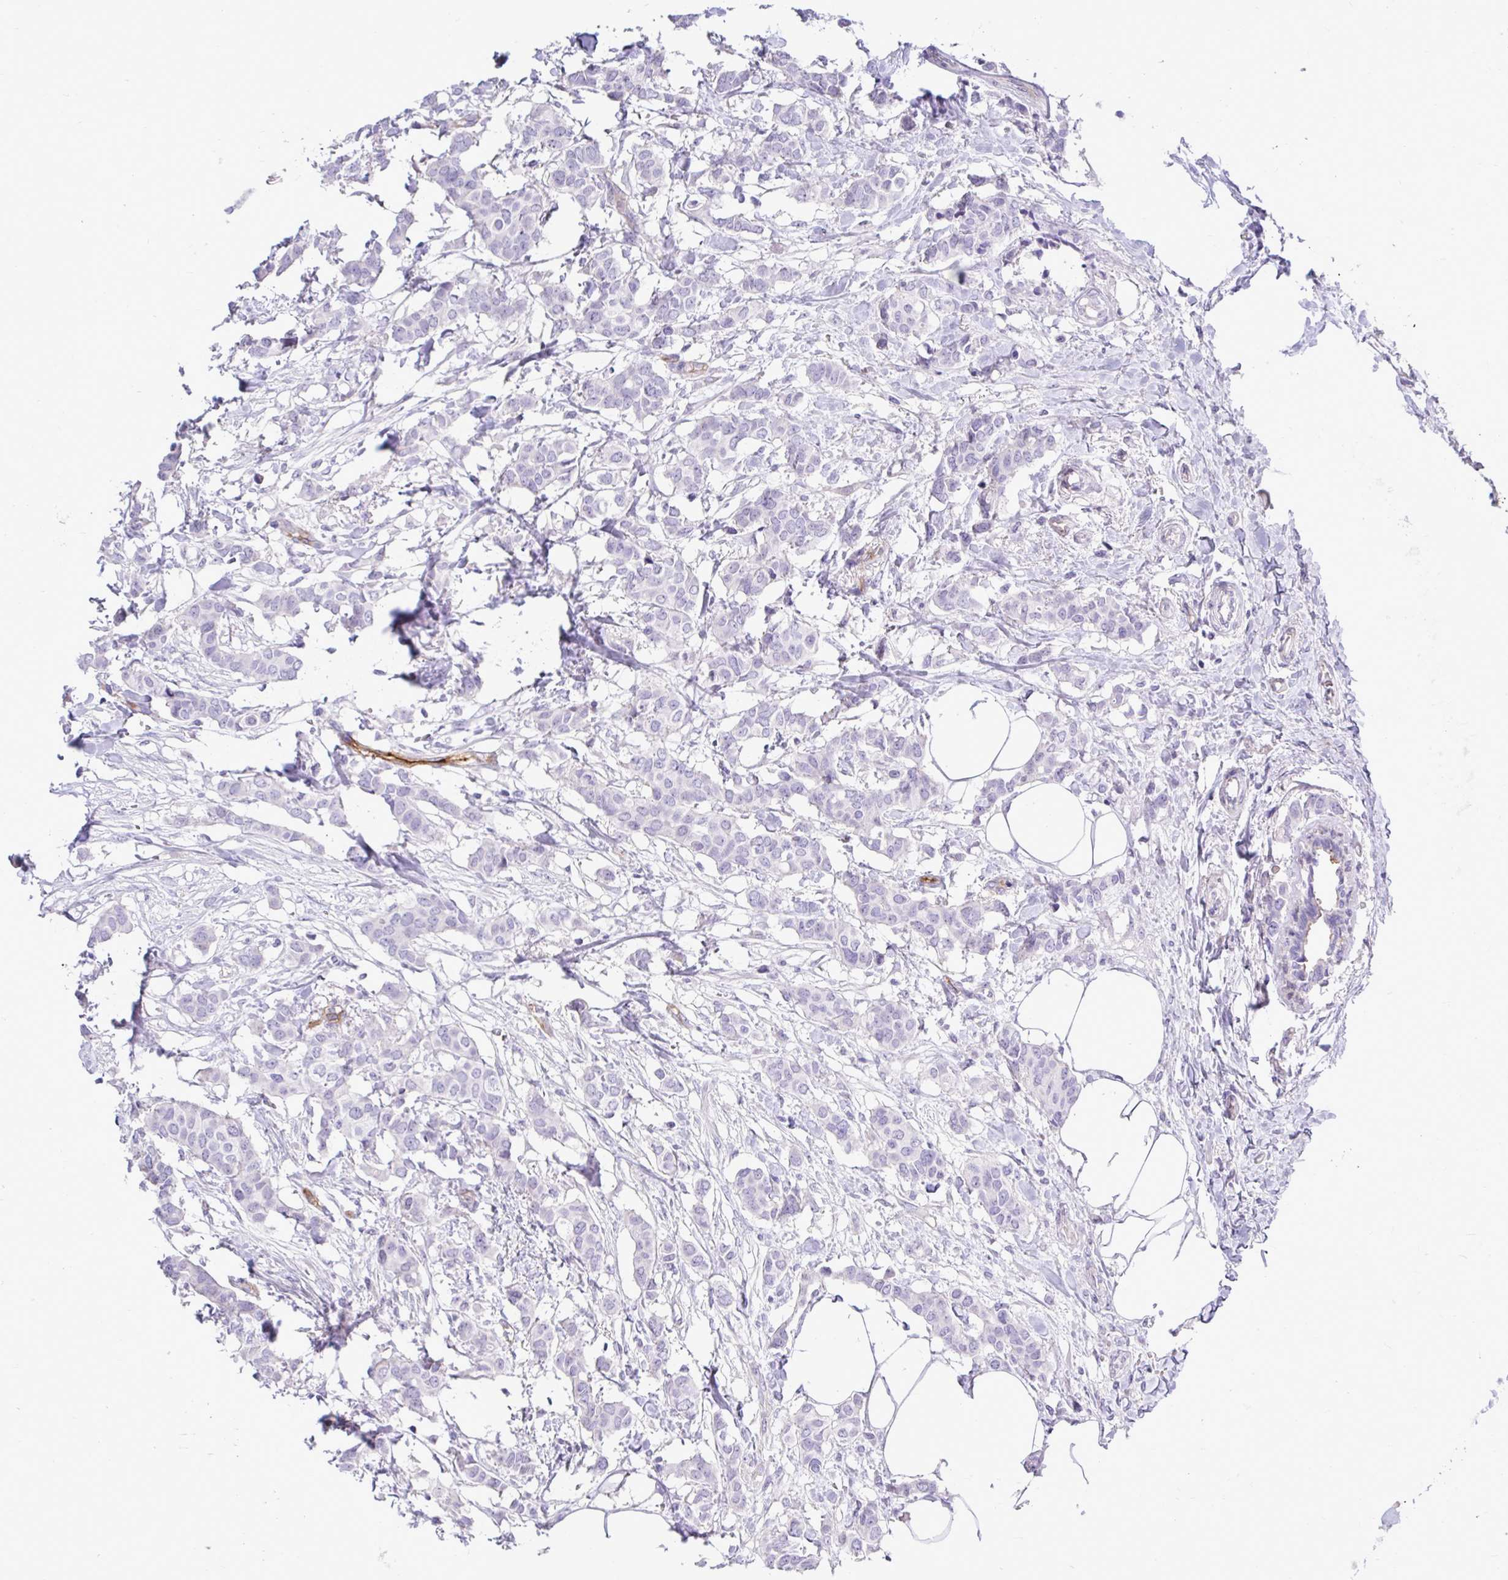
{"staining": {"intensity": "negative", "quantity": "none", "location": "none"}, "tissue": "breast cancer", "cell_type": "Tumor cells", "image_type": "cancer", "snomed": [{"axis": "morphology", "description": "Duct carcinoma"}, {"axis": "topography", "description": "Breast"}], "caption": "Immunohistochemical staining of human breast intraductal carcinoma exhibits no significant staining in tumor cells.", "gene": "ABCG2", "patient": {"sex": "female", "age": 62}}